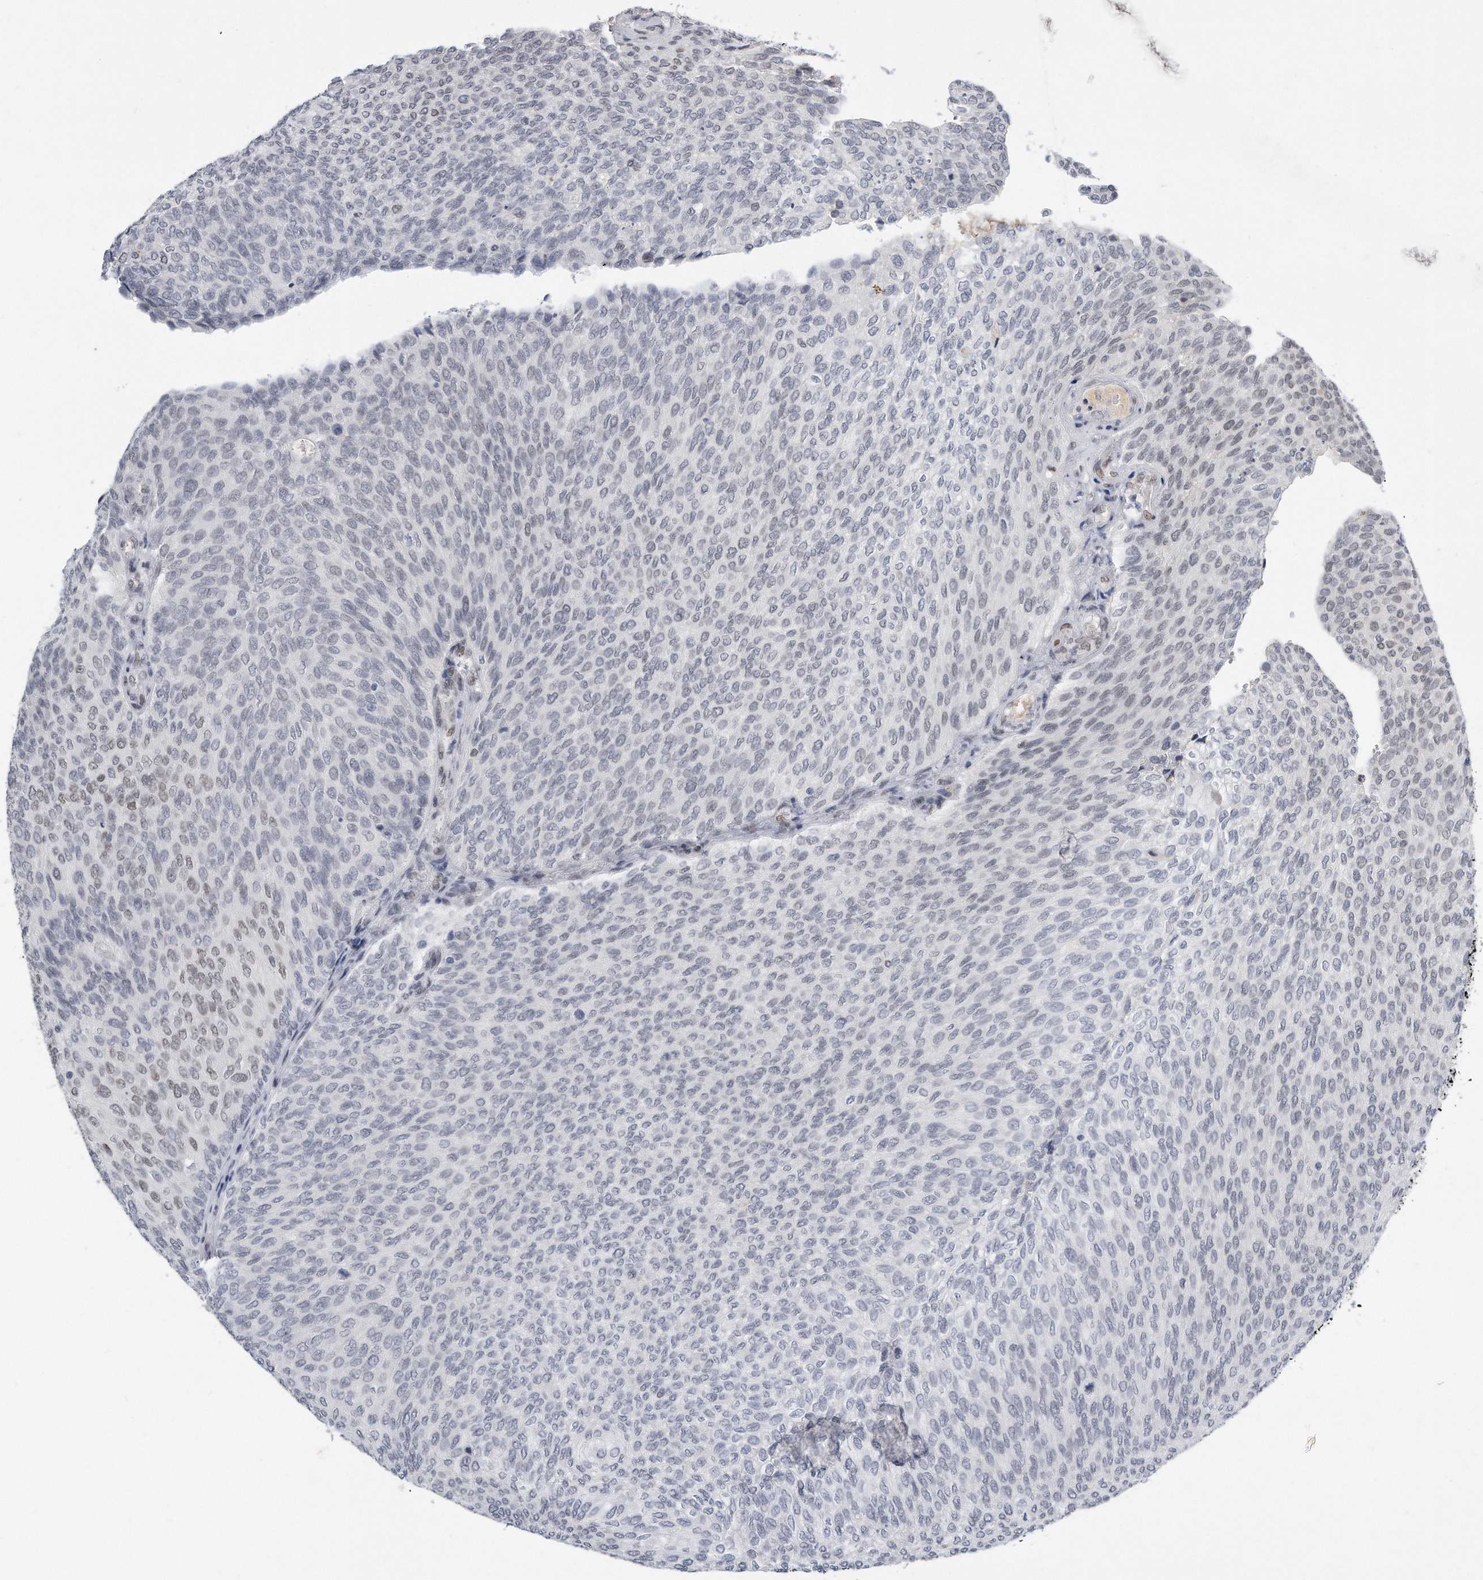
{"staining": {"intensity": "weak", "quantity": "<25%", "location": "nuclear"}, "tissue": "urothelial cancer", "cell_type": "Tumor cells", "image_type": "cancer", "snomed": [{"axis": "morphology", "description": "Urothelial carcinoma, Low grade"}, {"axis": "topography", "description": "Urinary bladder"}], "caption": "Low-grade urothelial carcinoma was stained to show a protein in brown. There is no significant expression in tumor cells.", "gene": "CTBP2", "patient": {"sex": "female", "age": 79}}